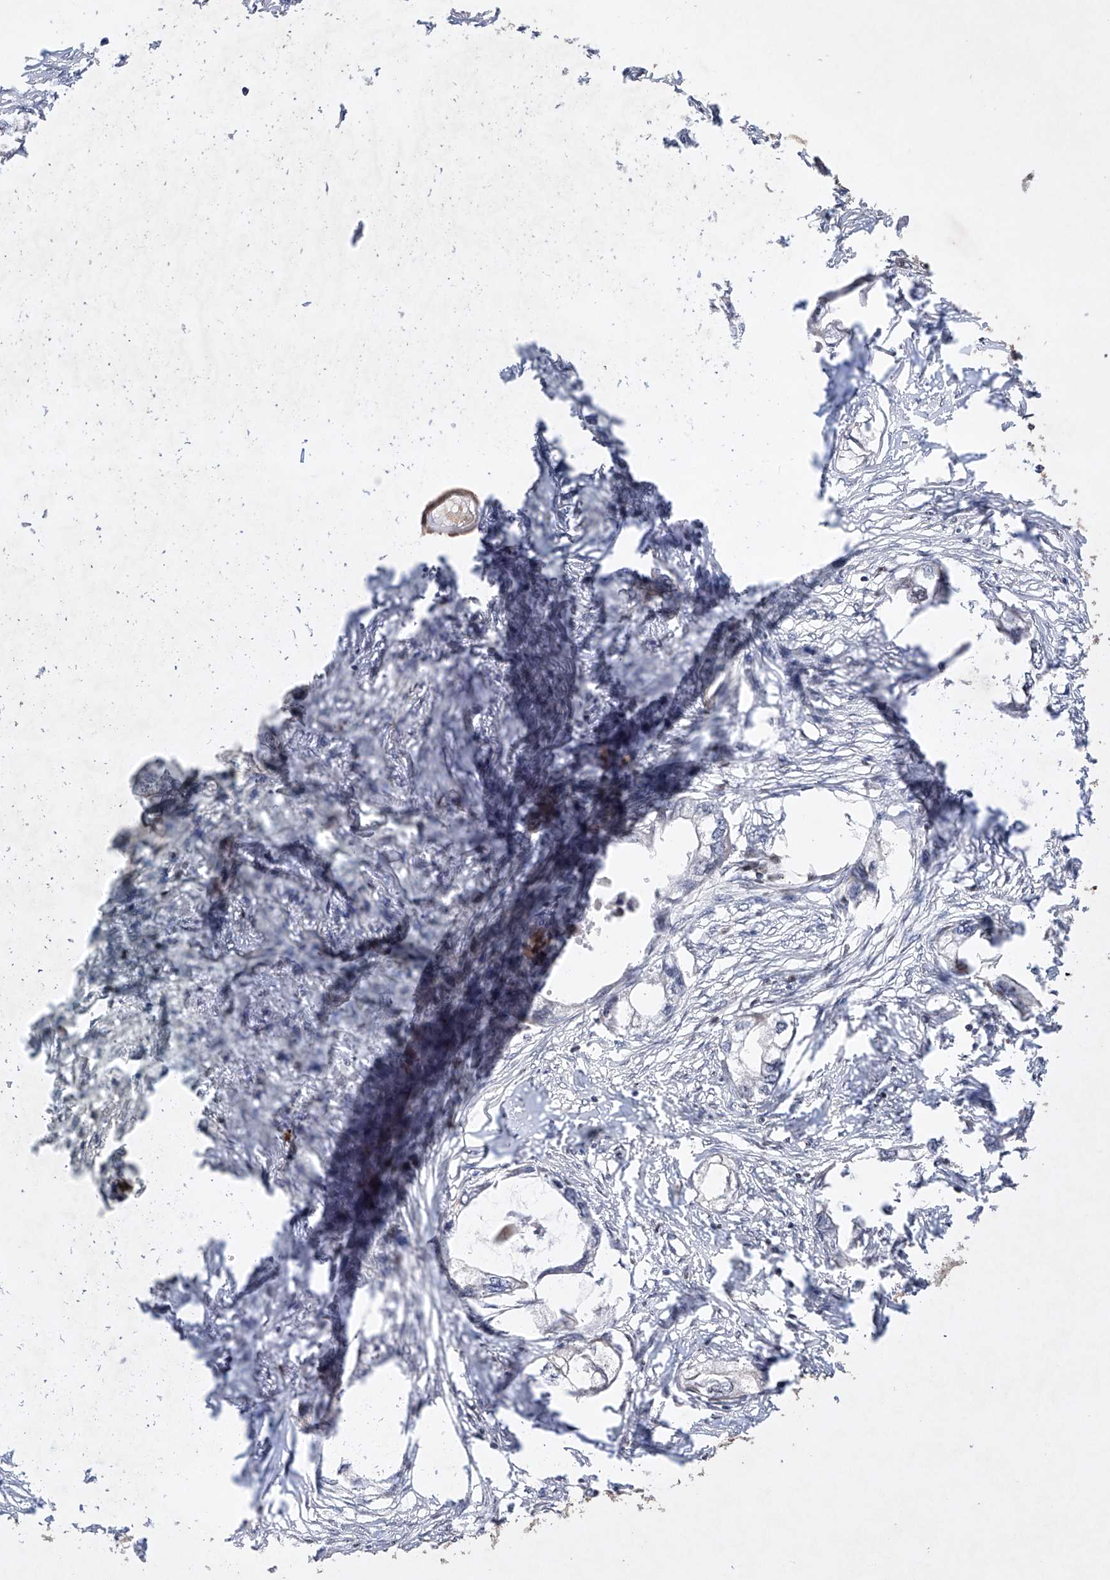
{"staining": {"intensity": "negative", "quantity": "none", "location": "none"}, "tissue": "endometrial cancer", "cell_type": "Tumor cells", "image_type": "cancer", "snomed": [{"axis": "morphology", "description": "Adenocarcinoma, NOS"}, {"axis": "morphology", "description": "Adenocarcinoma, metastatic, NOS"}, {"axis": "topography", "description": "Adipose tissue"}, {"axis": "topography", "description": "Endometrium"}], "caption": "This is a image of immunohistochemistry staining of endometrial cancer (metastatic adenocarcinoma), which shows no staining in tumor cells. (IHC, brightfield microscopy, high magnification).", "gene": "AFG1L", "patient": {"sex": "female", "age": 67}}